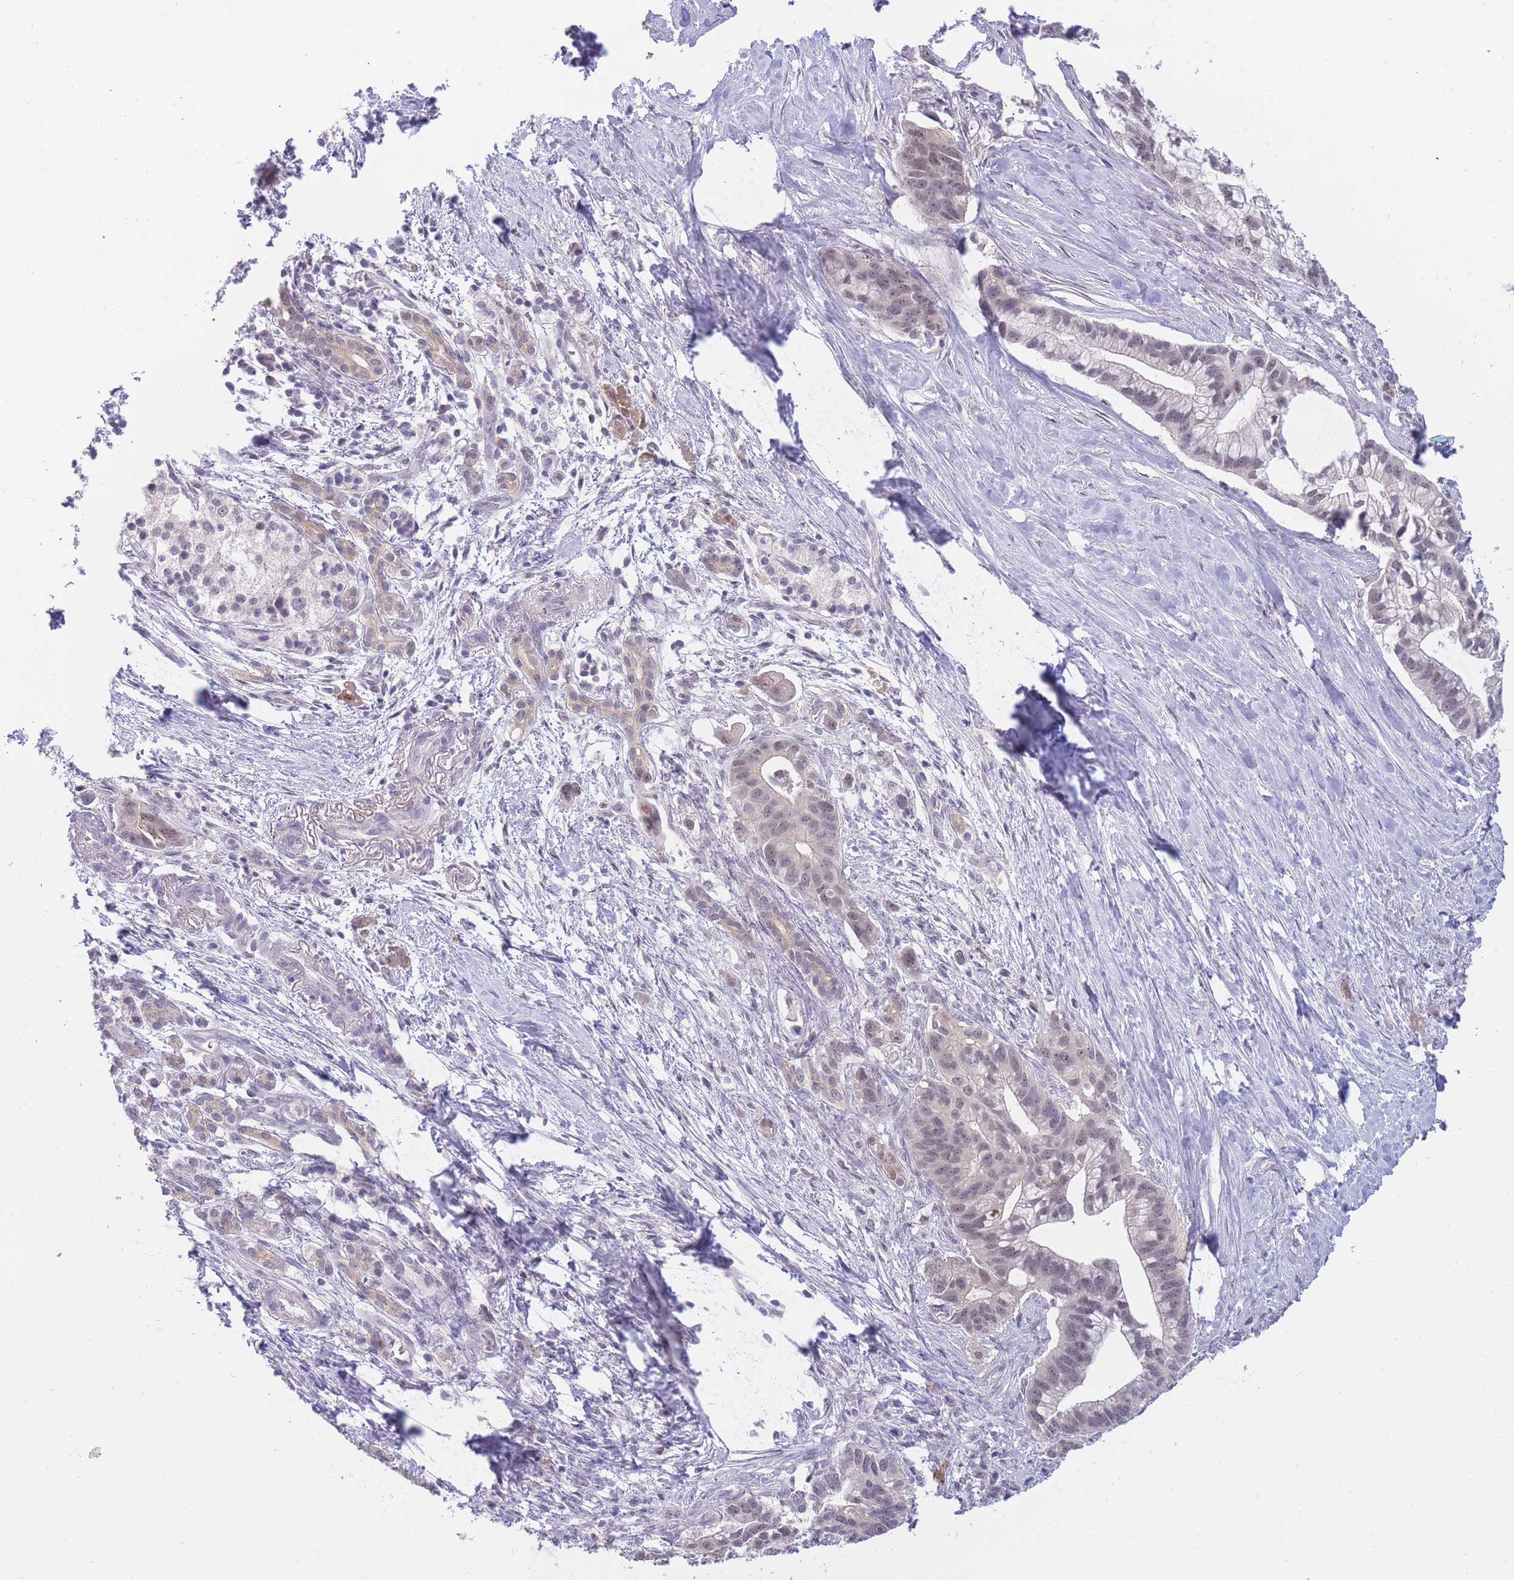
{"staining": {"intensity": "weak", "quantity": ">75%", "location": "nuclear"}, "tissue": "pancreatic cancer", "cell_type": "Tumor cells", "image_type": "cancer", "snomed": [{"axis": "morphology", "description": "Adenocarcinoma, NOS"}, {"axis": "topography", "description": "Pancreas"}], "caption": "Human pancreatic cancer (adenocarcinoma) stained with a protein marker demonstrates weak staining in tumor cells.", "gene": "GOLGA6L25", "patient": {"sex": "male", "age": 68}}